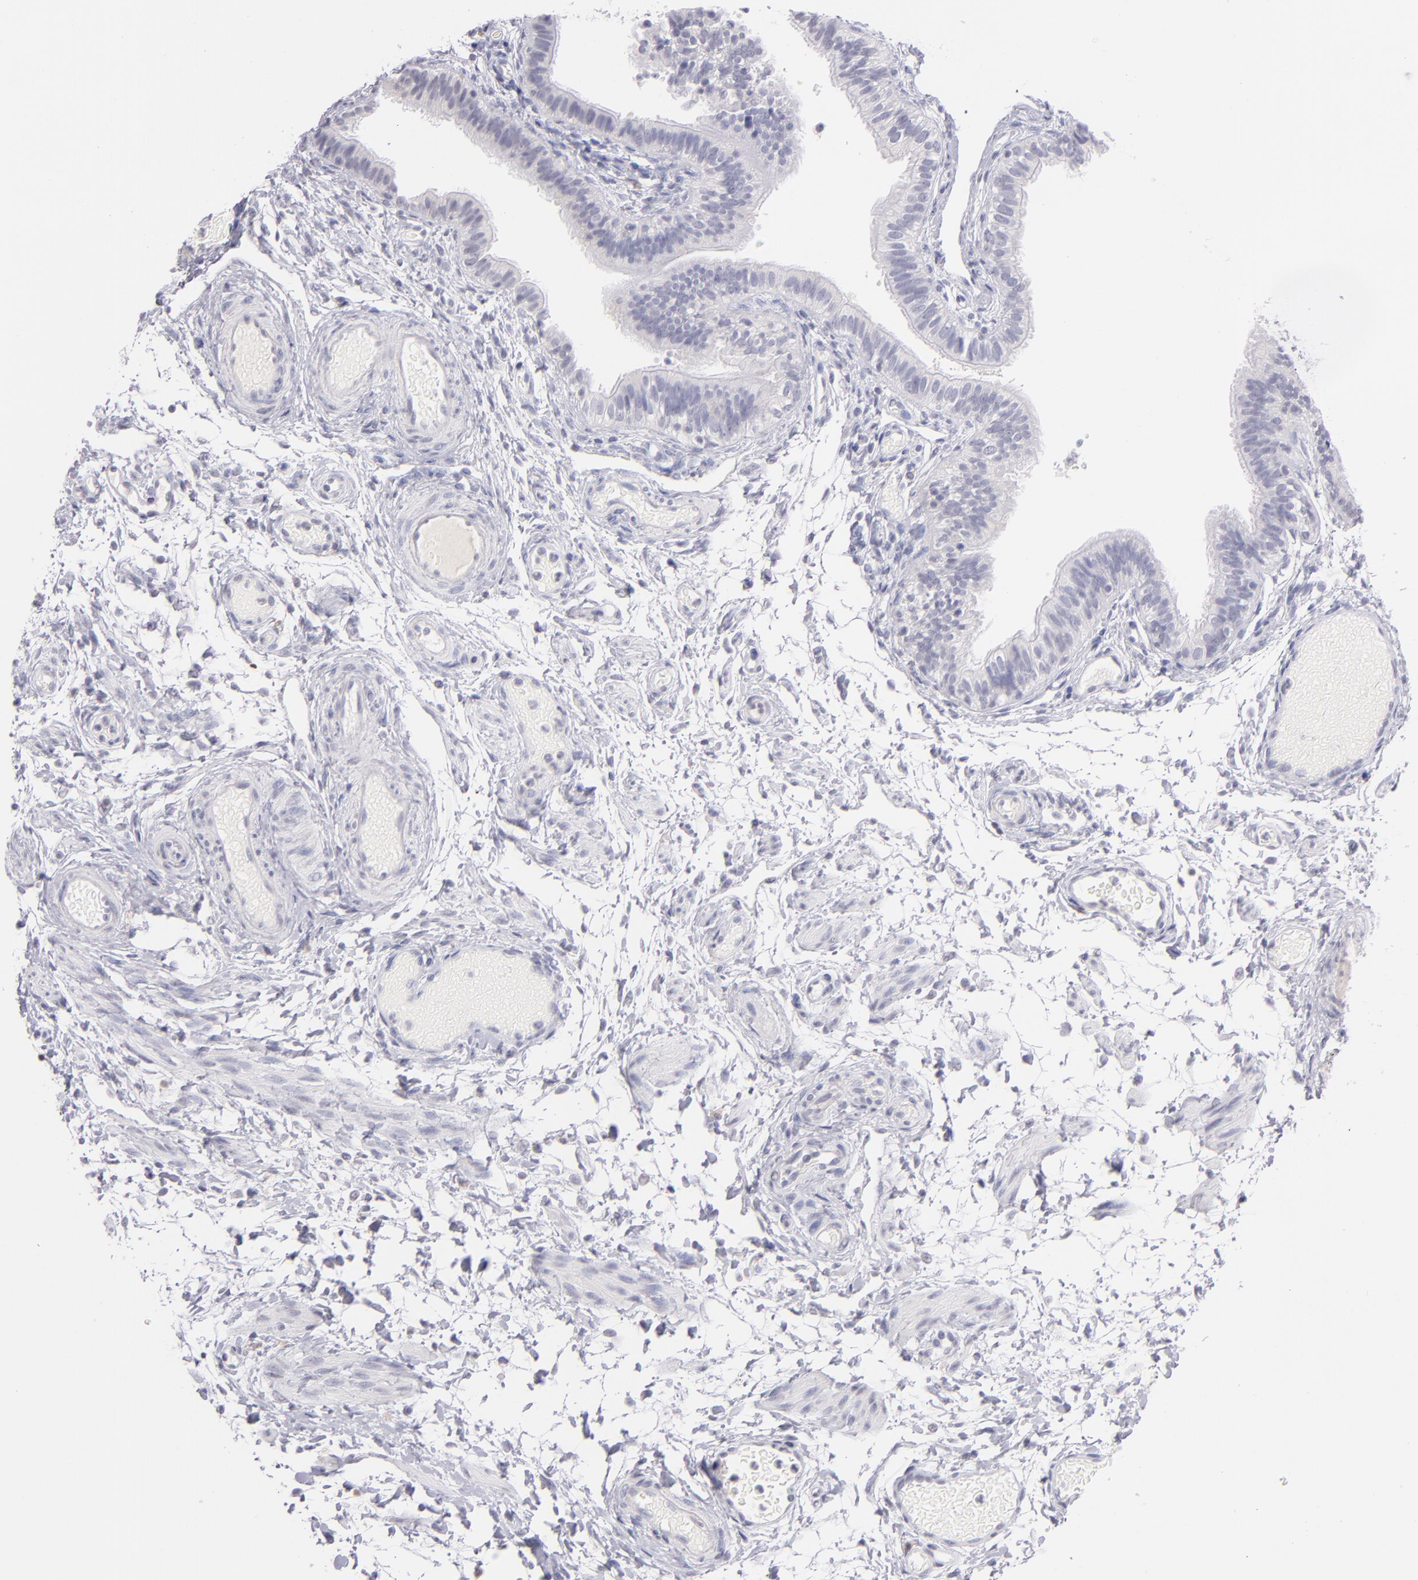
{"staining": {"intensity": "negative", "quantity": "none", "location": "none"}, "tissue": "fallopian tube", "cell_type": "Glandular cells", "image_type": "normal", "snomed": [{"axis": "morphology", "description": "Normal tissue, NOS"}, {"axis": "morphology", "description": "Dermoid, NOS"}, {"axis": "topography", "description": "Fallopian tube"}], "caption": "IHC histopathology image of unremarkable human fallopian tube stained for a protein (brown), which shows no staining in glandular cells.", "gene": "IL2RA", "patient": {"sex": "female", "age": 33}}